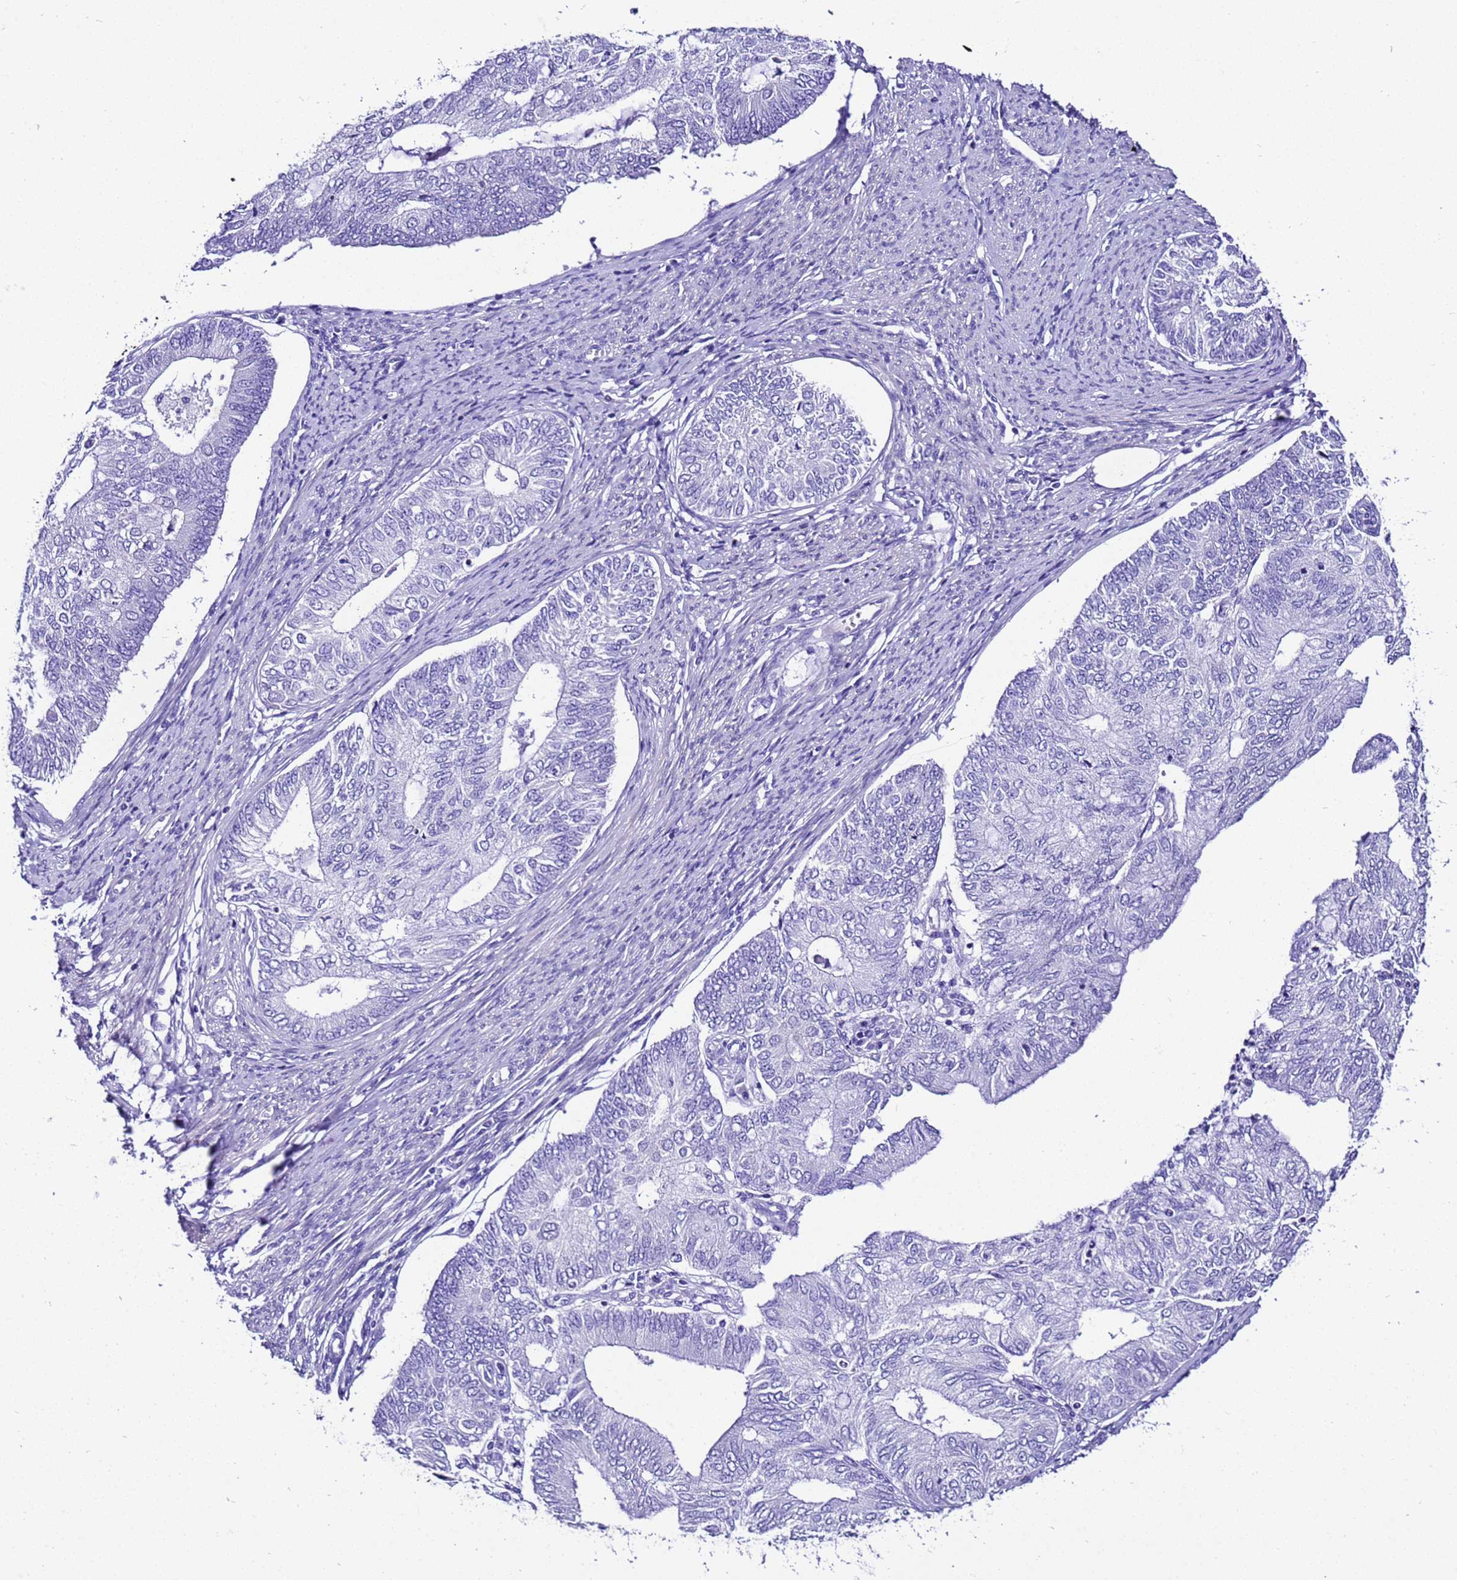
{"staining": {"intensity": "negative", "quantity": "none", "location": "none"}, "tissue": "endometrial cancer", "cell_type": "Tumor cells", "image_type": "cancer", "snomed": [{"axis": "morphology", "description": "Adenocarcinoma, NOS"}, {"axis": "topography", "description": "Endometrium"}], "caption": "Tumor cells are negative for brown protein staining in endometrial adenocarcinoma.", "gene": "ZNF417", "patient": {"sex": "female", "age": 68}}